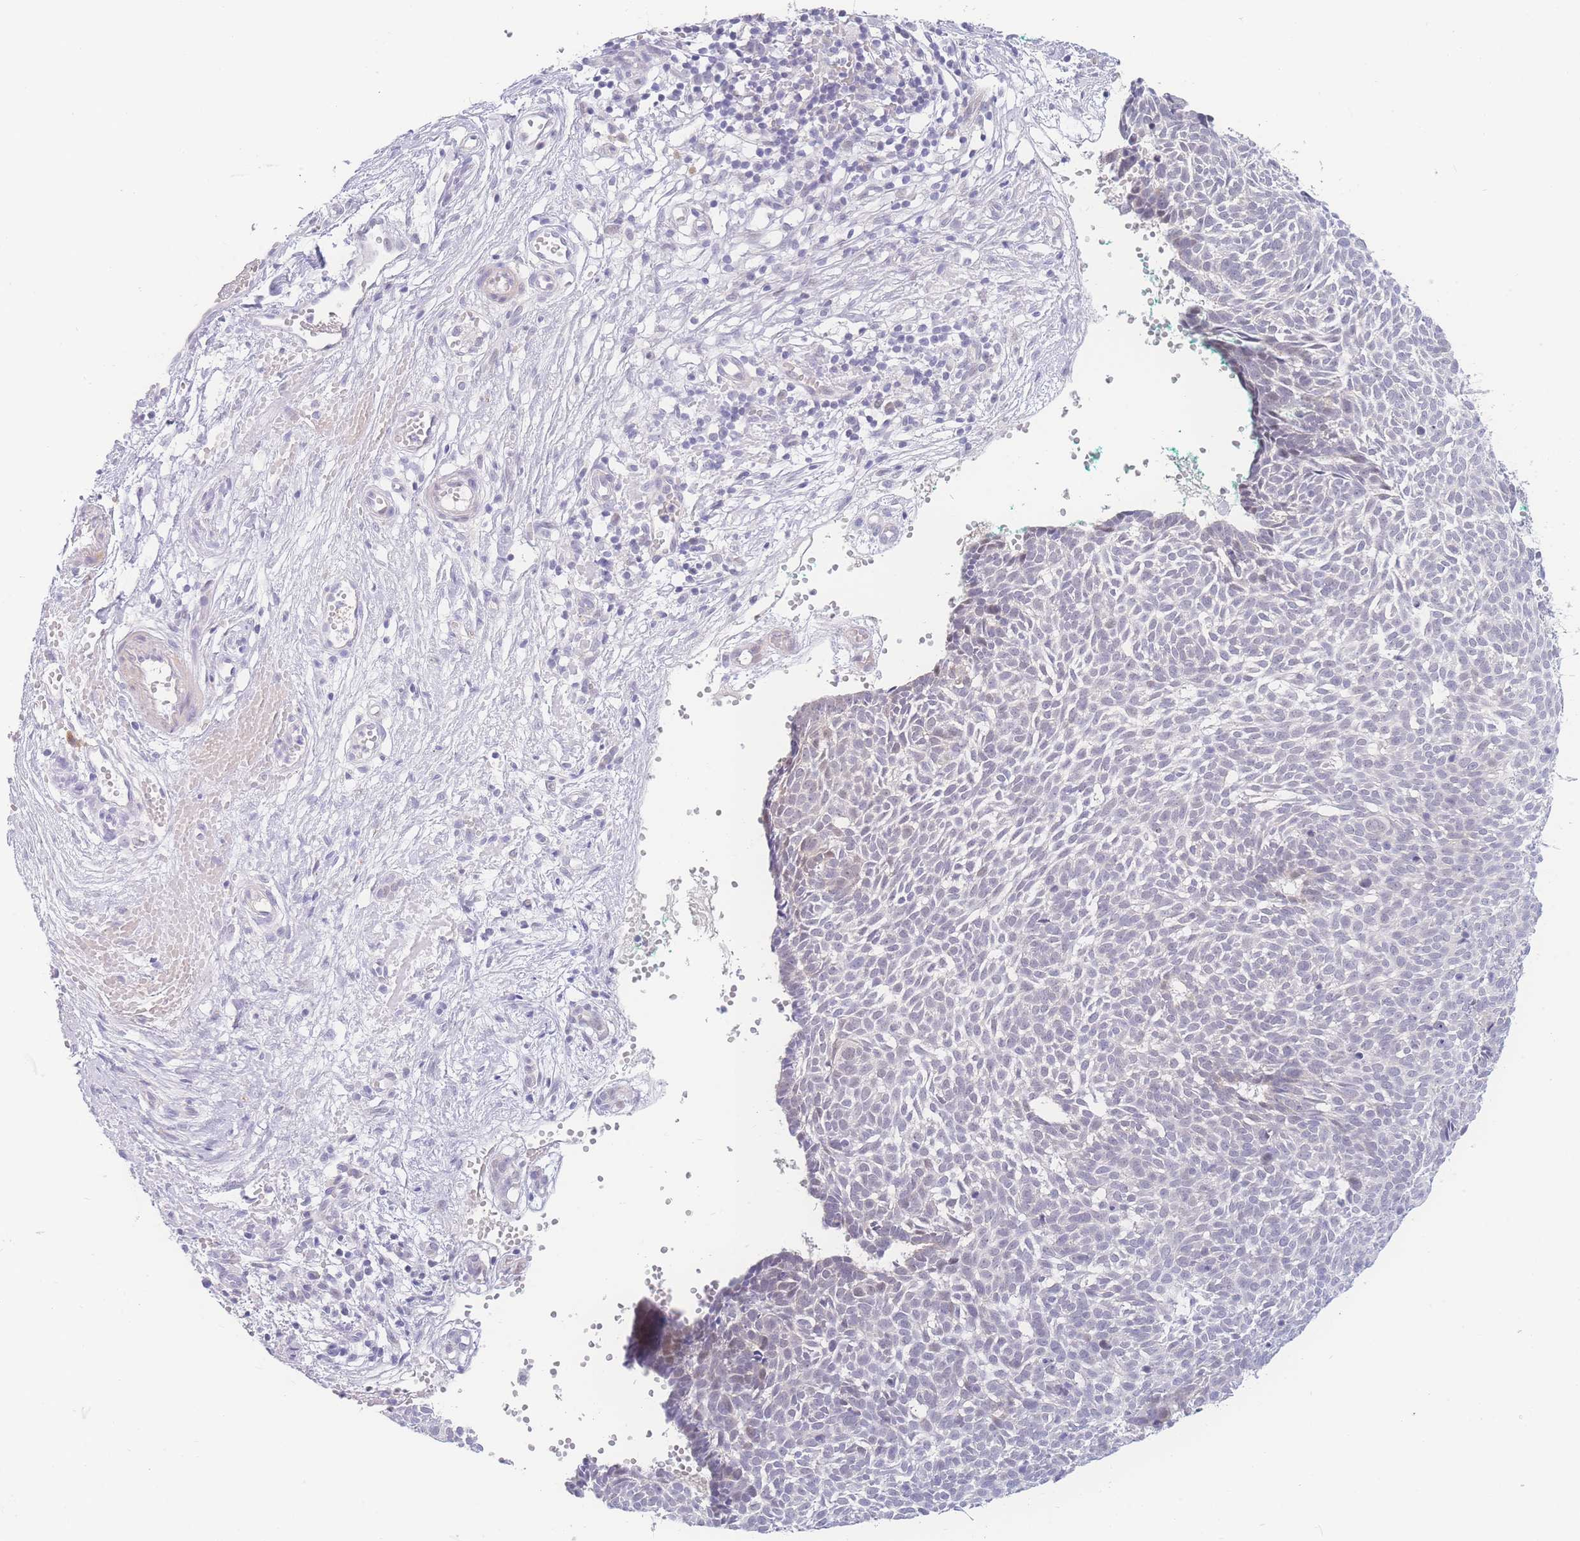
{"staining": {"intensity": "negative", "quantity": "none", "location": "none"}, "tissue": "skin cancer", "cell_type": "Tumor cells", "image_type": "cancer", "snomed": [{"axis": "morphology", "description": "Basal cell carcinoma"}, {"axis": "topography", "description": "Skin"}], "caption": "Immunohistochemistry of basal cell carcinoma (skin) demonstrates no staining in tumor cells. (Brightfield microscopy of DAB immunohistochemistry (IHC) at high magnification).", "gene": "PRSS22", "patient": {"sex": "male", "age": 61}}